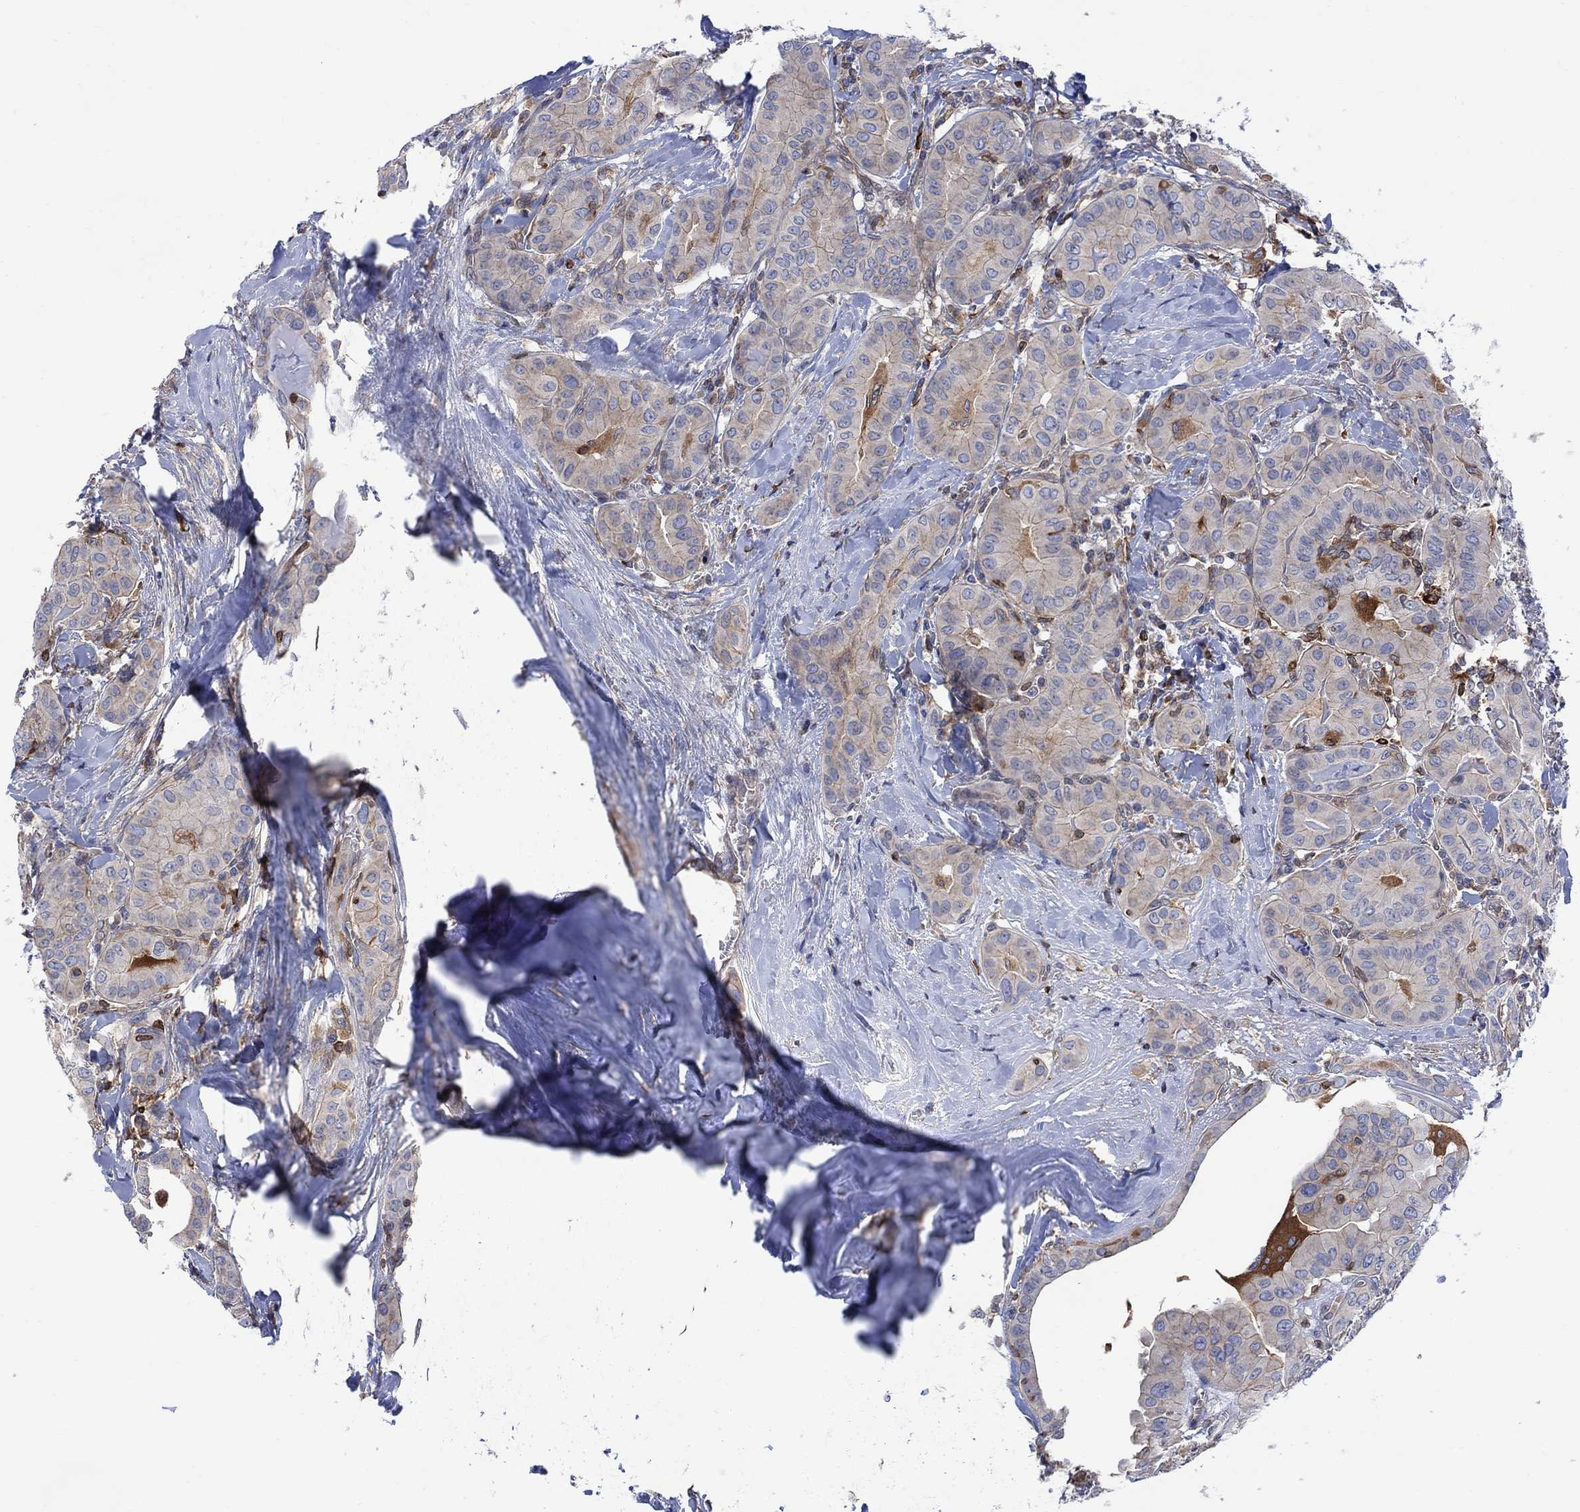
{"staining": {"intensity": "weak", "quantity": "<25%", "location": "cytoplasmic/membranous"}, "tissue": "thyroid cancer", "cell_type": "Tumor cells", "image_type": "cancer", "snomed": [{"axis": "morphology", "description": "Papillary adenocarcinoma, NOS"}, {"axis": "topography", "description": "Thyroid gland"}], "caption": "Immunohistochemistry (IHC) of human thyroid papillary adenocarcinoma displays no staining in tumor cells. (DAB IHC visualized using brightfield microscopy, high magnification).", "gene": "GBP5", "patient": {"sex": "female", "age": 37}}